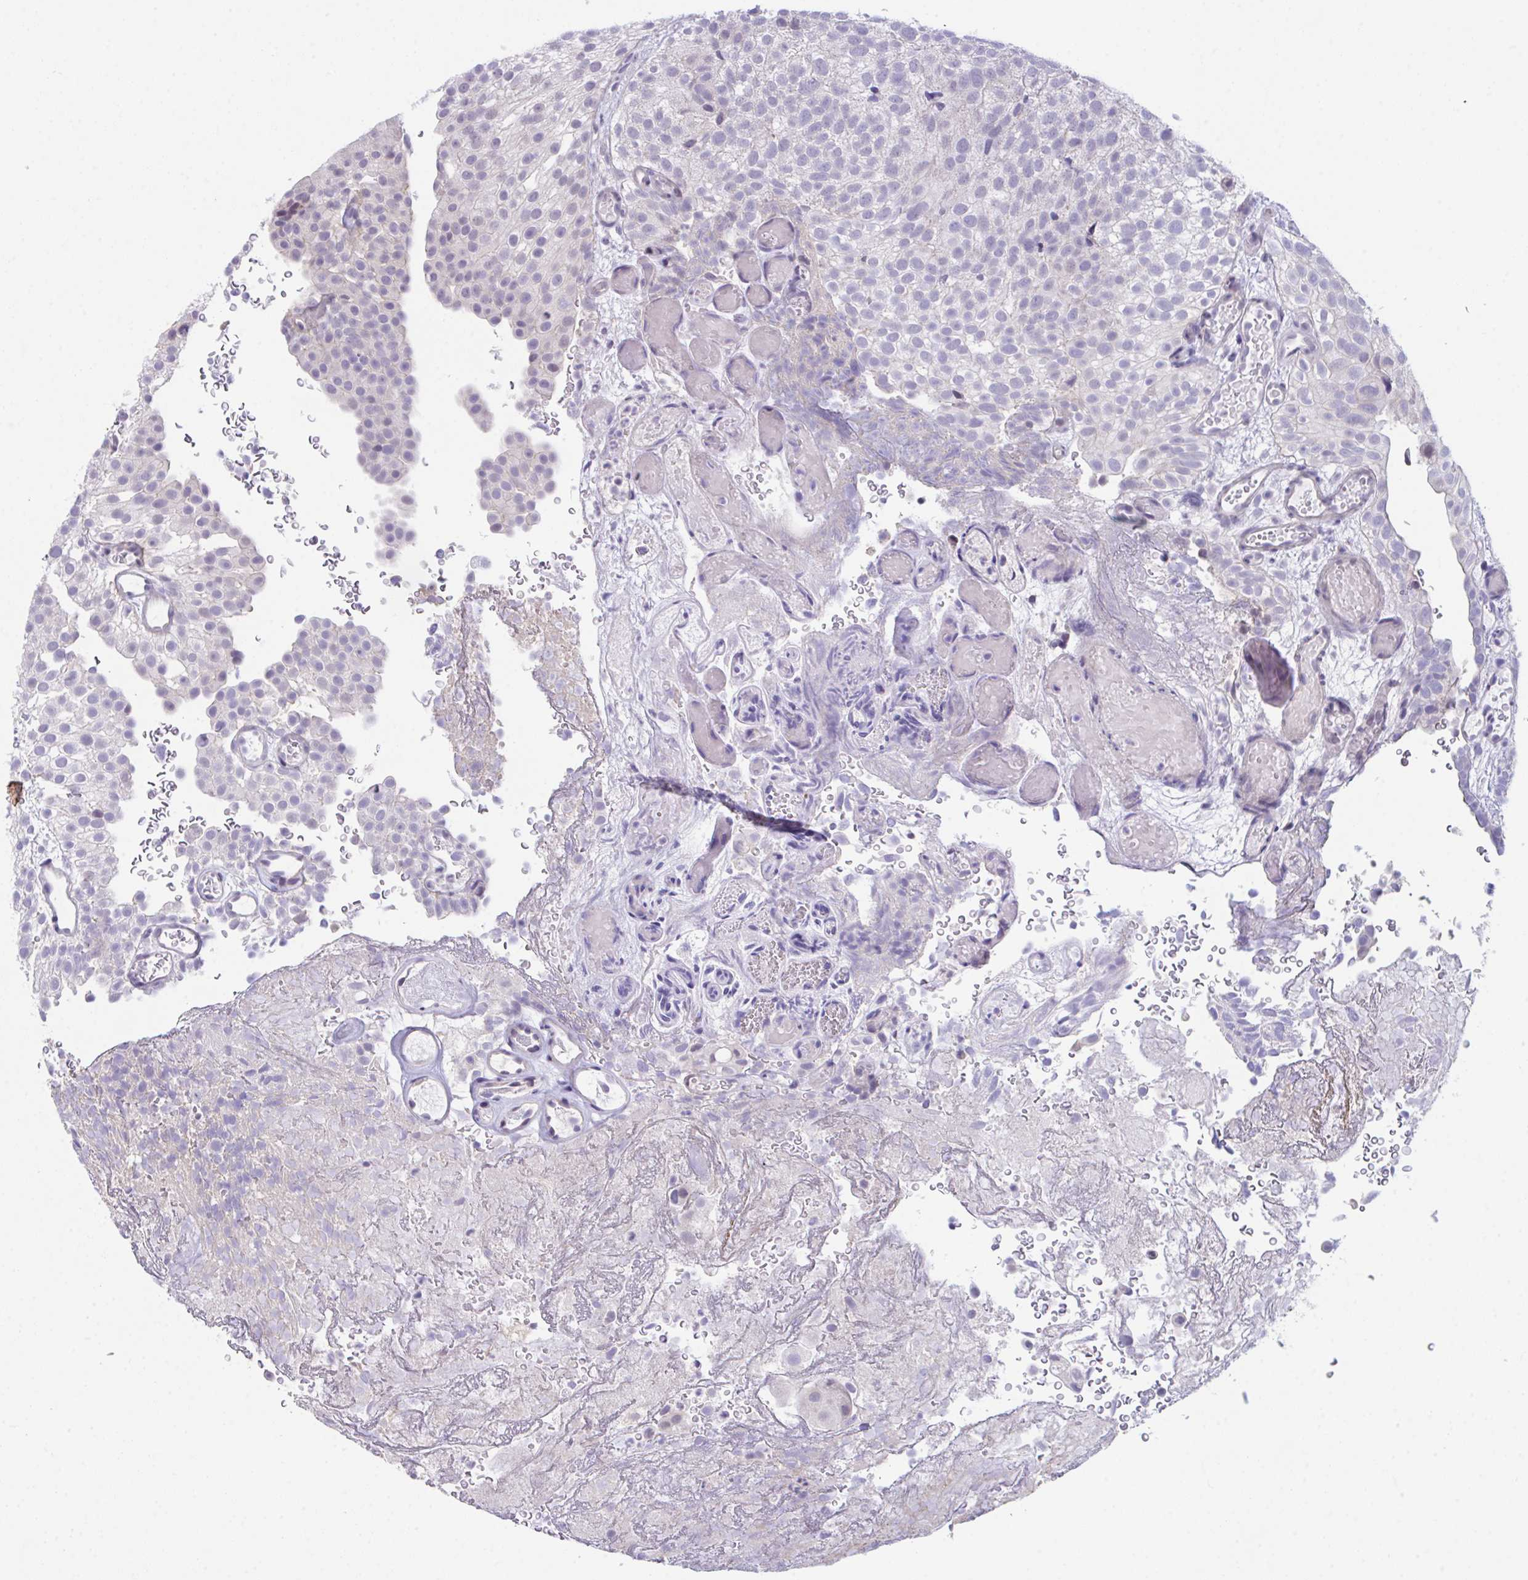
{"staining": {"intensity": "negative", "quantity": "none", "location": "none"}, "tissue": "urothelial cancer", "cell_type": "Tumor cells", "image_type": "cancer", "snomed": [{"axis": "morphology", "description": "Urothelial carcinoma, Low grade"}, {"axis": "topography", "description": "Urinary bladder"}], "caption": "Tumor cells are negative for protein expression in human urothelial cancer. Nuclei are stained in blue.", "gene": "ATP6V0D2", "patient": {"sex": "male", "age": 78}}